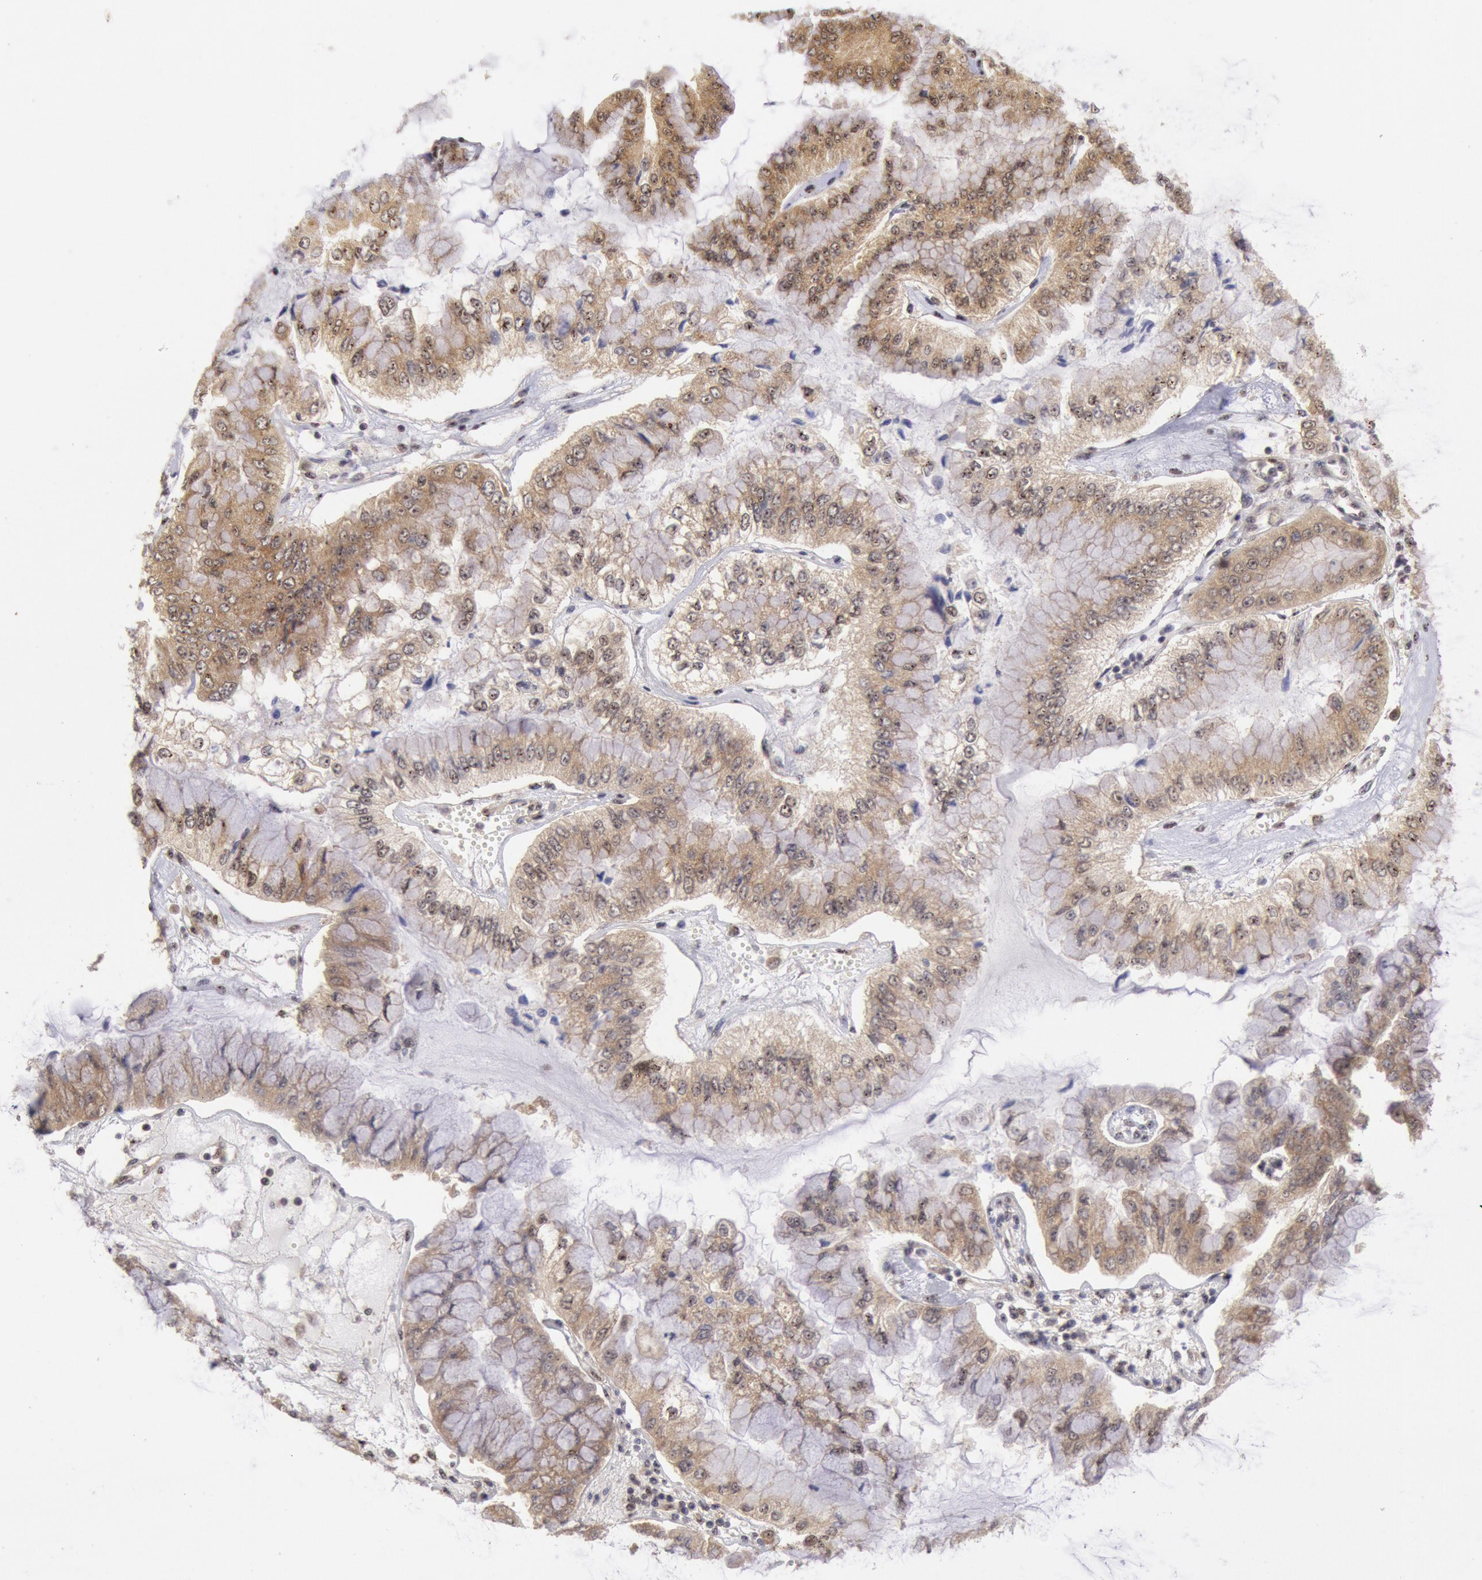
{"staining": {"intensity": "moderate", "quantity": ">75%", "location": "cytoplasmic/membranous"}, "tissue": "liver cancer", "cell_type": "Tumor cells", "image_type": "cancer", "snomed": [{"axis": "morphology", "description": "Cholangiocarcinoma"}, {"axis": "topography", "description": "Liver"}], "caption": "This histopathology image exhibits immunohistochemistry (IHC) staining of liver cancer (cholangiocarcinoma), with medium moderate cytoplasmic/membranous expression in approximately >75% of tumor cells.", "gene": "STX17", "patient": {"sex": "female", "age": 79}}